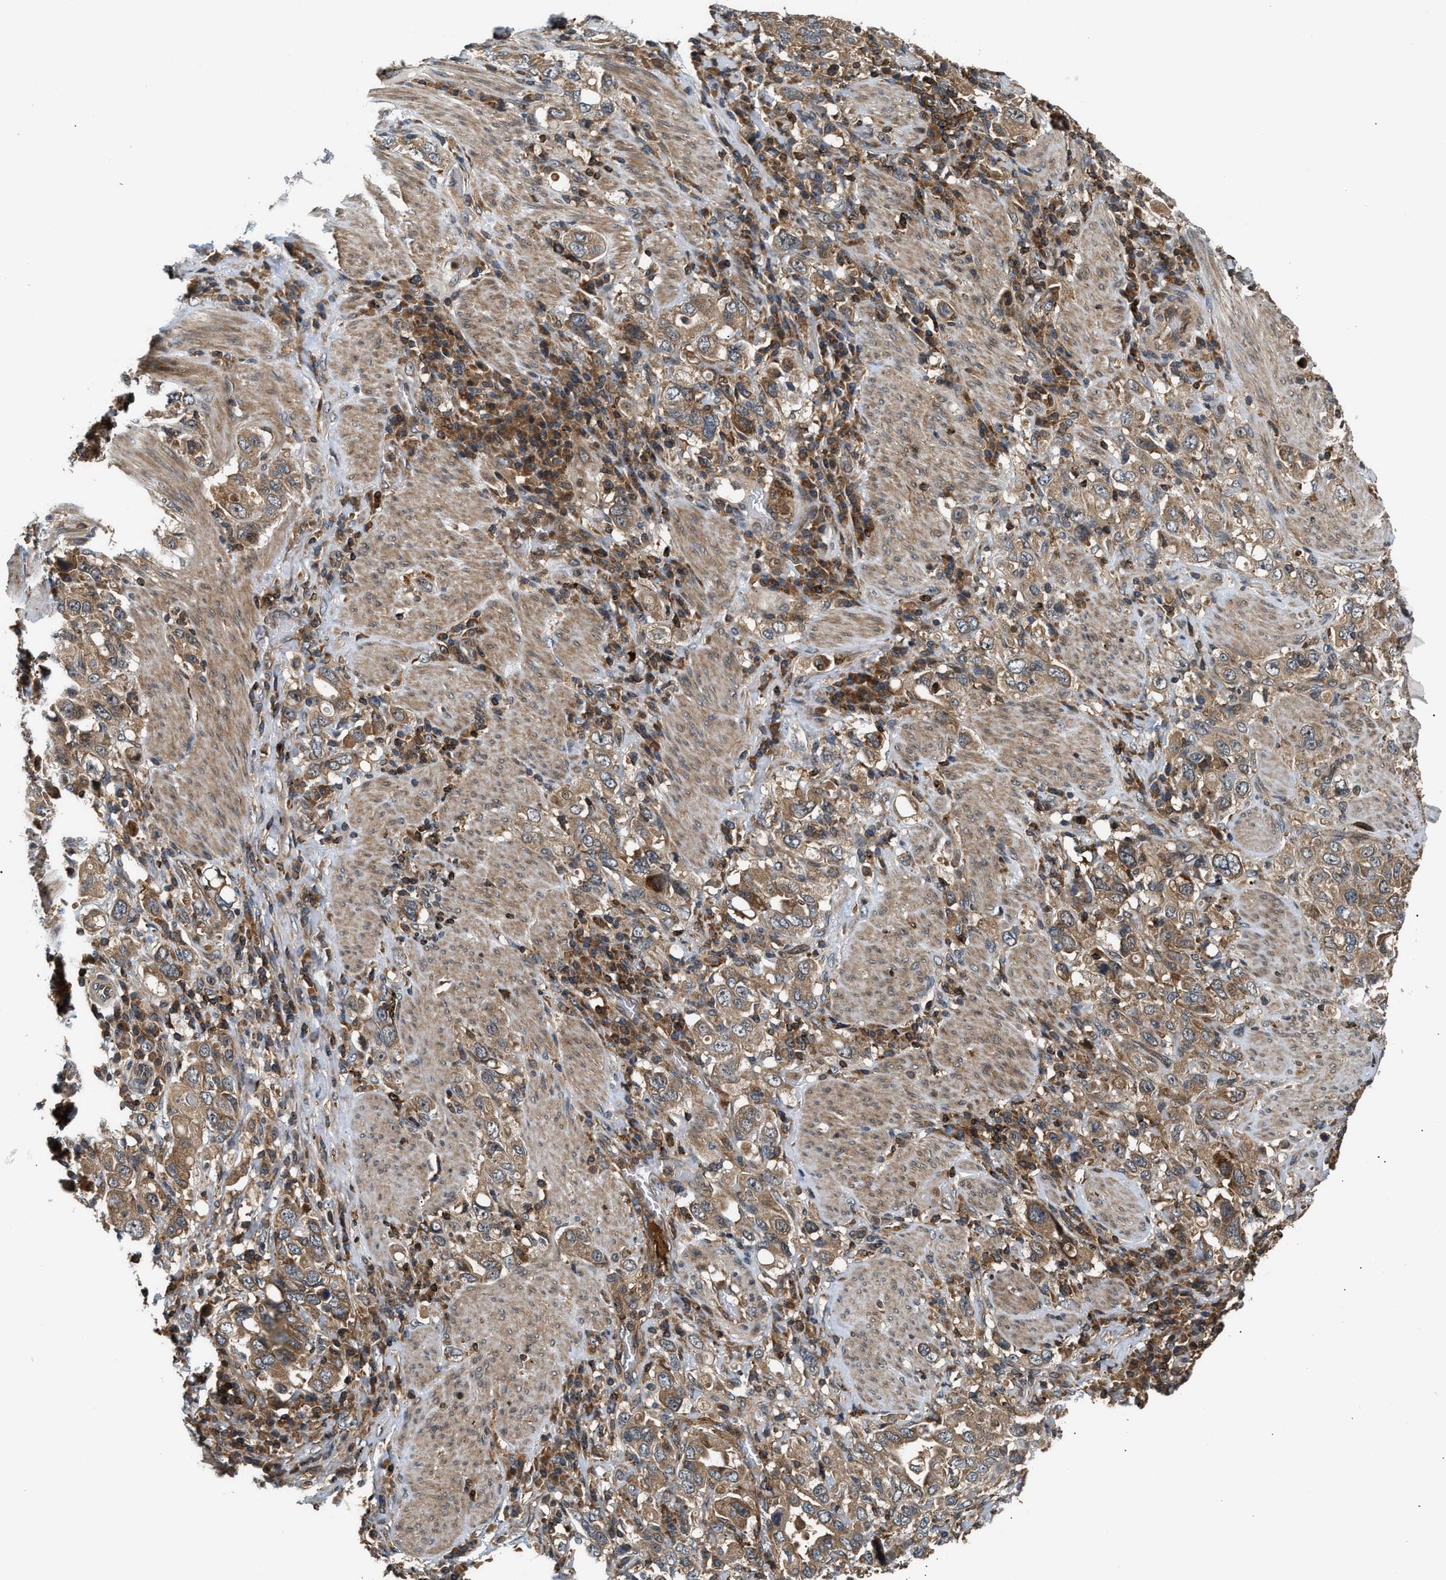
{"staining": {"intensity": "moderate", "quantity": ">75%", "location": "cytoplasmic/membranous"}, "tissue": "stomach cancer", "cell_type": "Tumor cells", "image_type": "cancer", "snomed": [{"axis": "morphology", "description": "Adenocarcinoma, NOS"}, {"axis": "topography", "description": "Stomach, upper"}], "caption": "Immunohistochemical staining of stomach cancer exhibits medium levels of moderate cytoplasmic/membranous expression in about >75% of tumor cells.", "gene": "SNX5", "patient": {"sex": "male", "age": 62}}